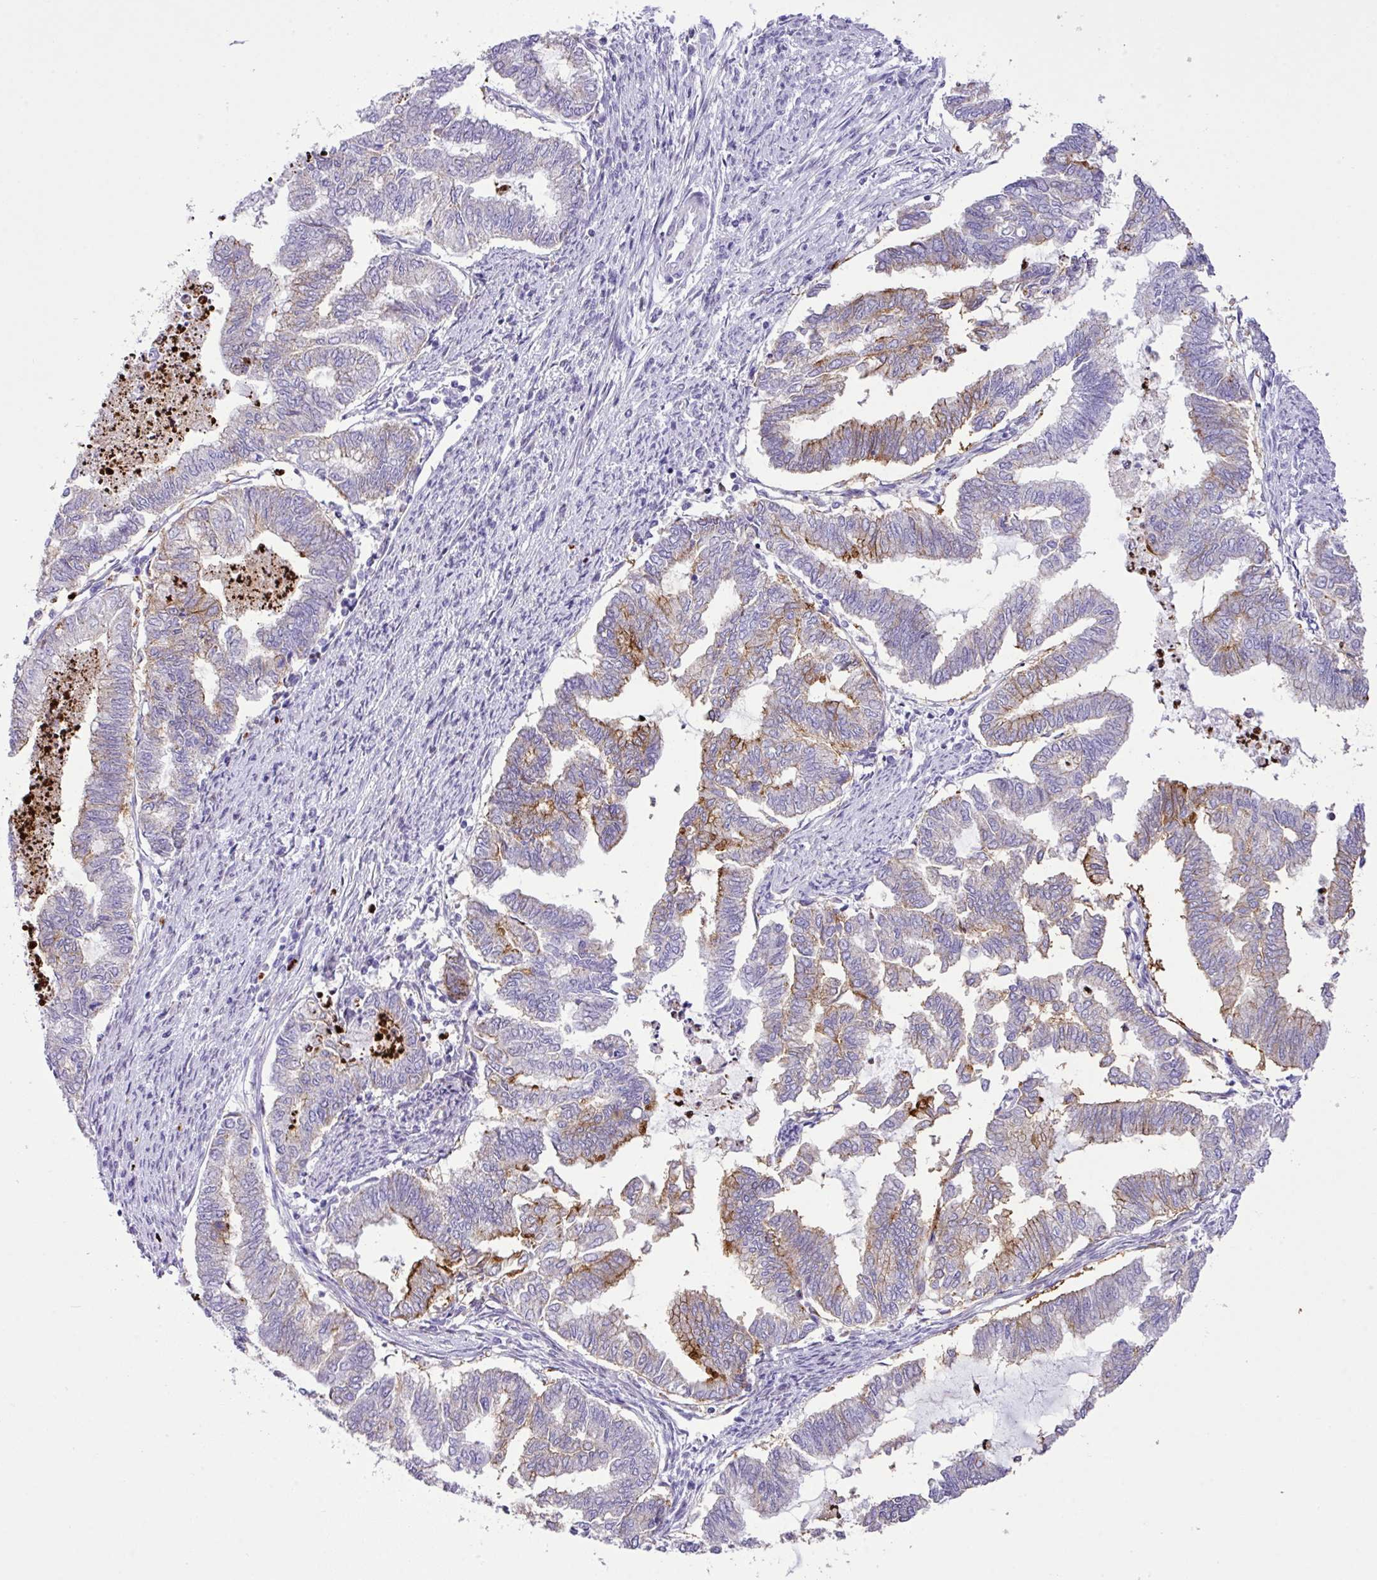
{"staining": {"intensity": "moderate", "quantity": "<25%", "location": "cytoplasmic/membranous"}, "tissue": "endometrial cancer", "cell_type": "Tumor cells", "image_type": "cancer", "snomed": [{"axis": "morphology", "description": "Adenocarcinoma, NOS"}, {"axis": "topography", "description": "Endometrium"}], "caption": "Protein staining of adenocarcinoma (endometrial) tissue shows moderate cytoplasmic/membranous expression in approximately <25% of tumor cells.", "gene": "RCAN2", "patient": {"sex": "female", "age": 79}}